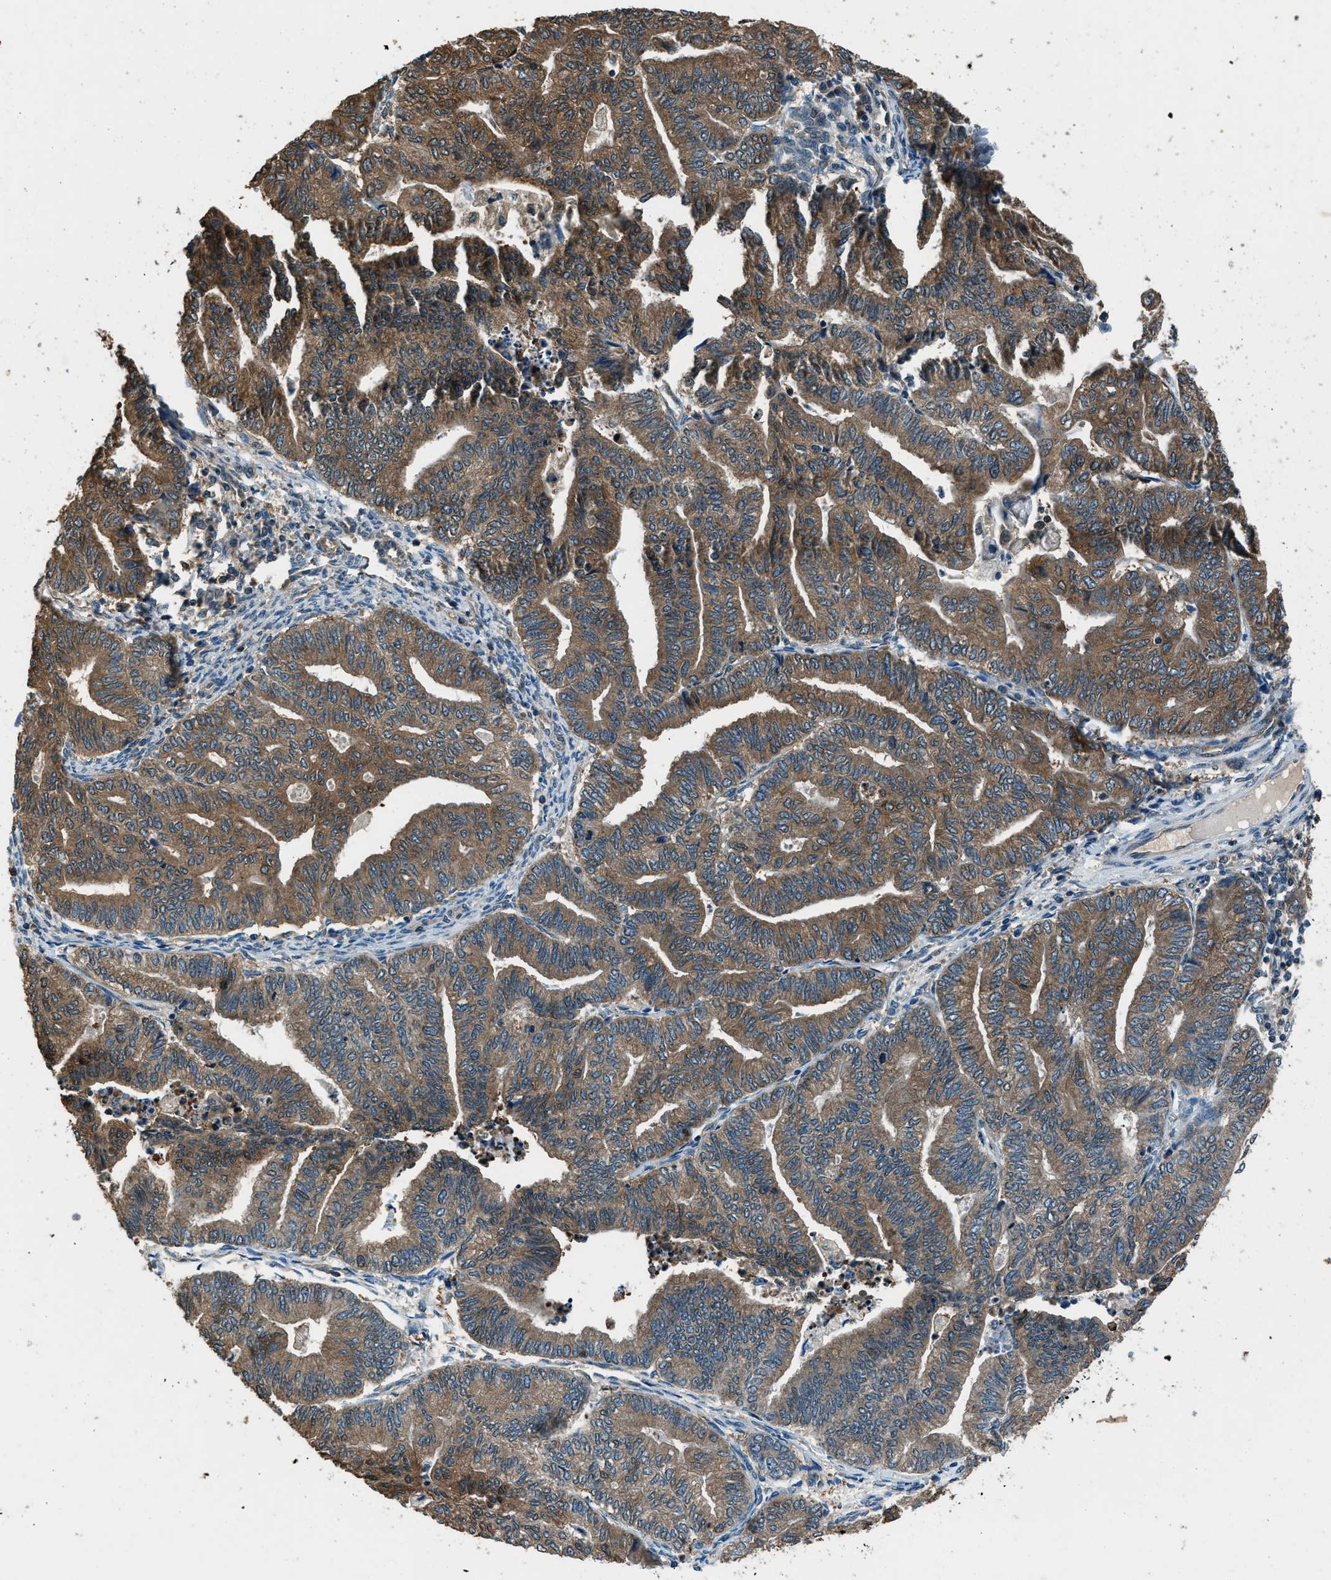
{"staining": {"intensity": "strong", "quantity": ">75%", "location": "cytoplasmic/membranous"}, "tissue": "endometrial cancer", "cell_type": "Tumor cells", "image_type": "cancer", "snomed": [{"axis": "morphology", "description": "Adenocarcinoma, NOS"}, {"axis": "topography", "description": "Endometrium"}], "caption": "Adenocarcinoma (endometrial) stained with immunohistochemistry (IHC) shows strong cytoplasmic/membranous positivity in approximately >75% of tumor cells.", "gene": "ARFGAP2", "patient": {"sex": "female", "age": 79}}